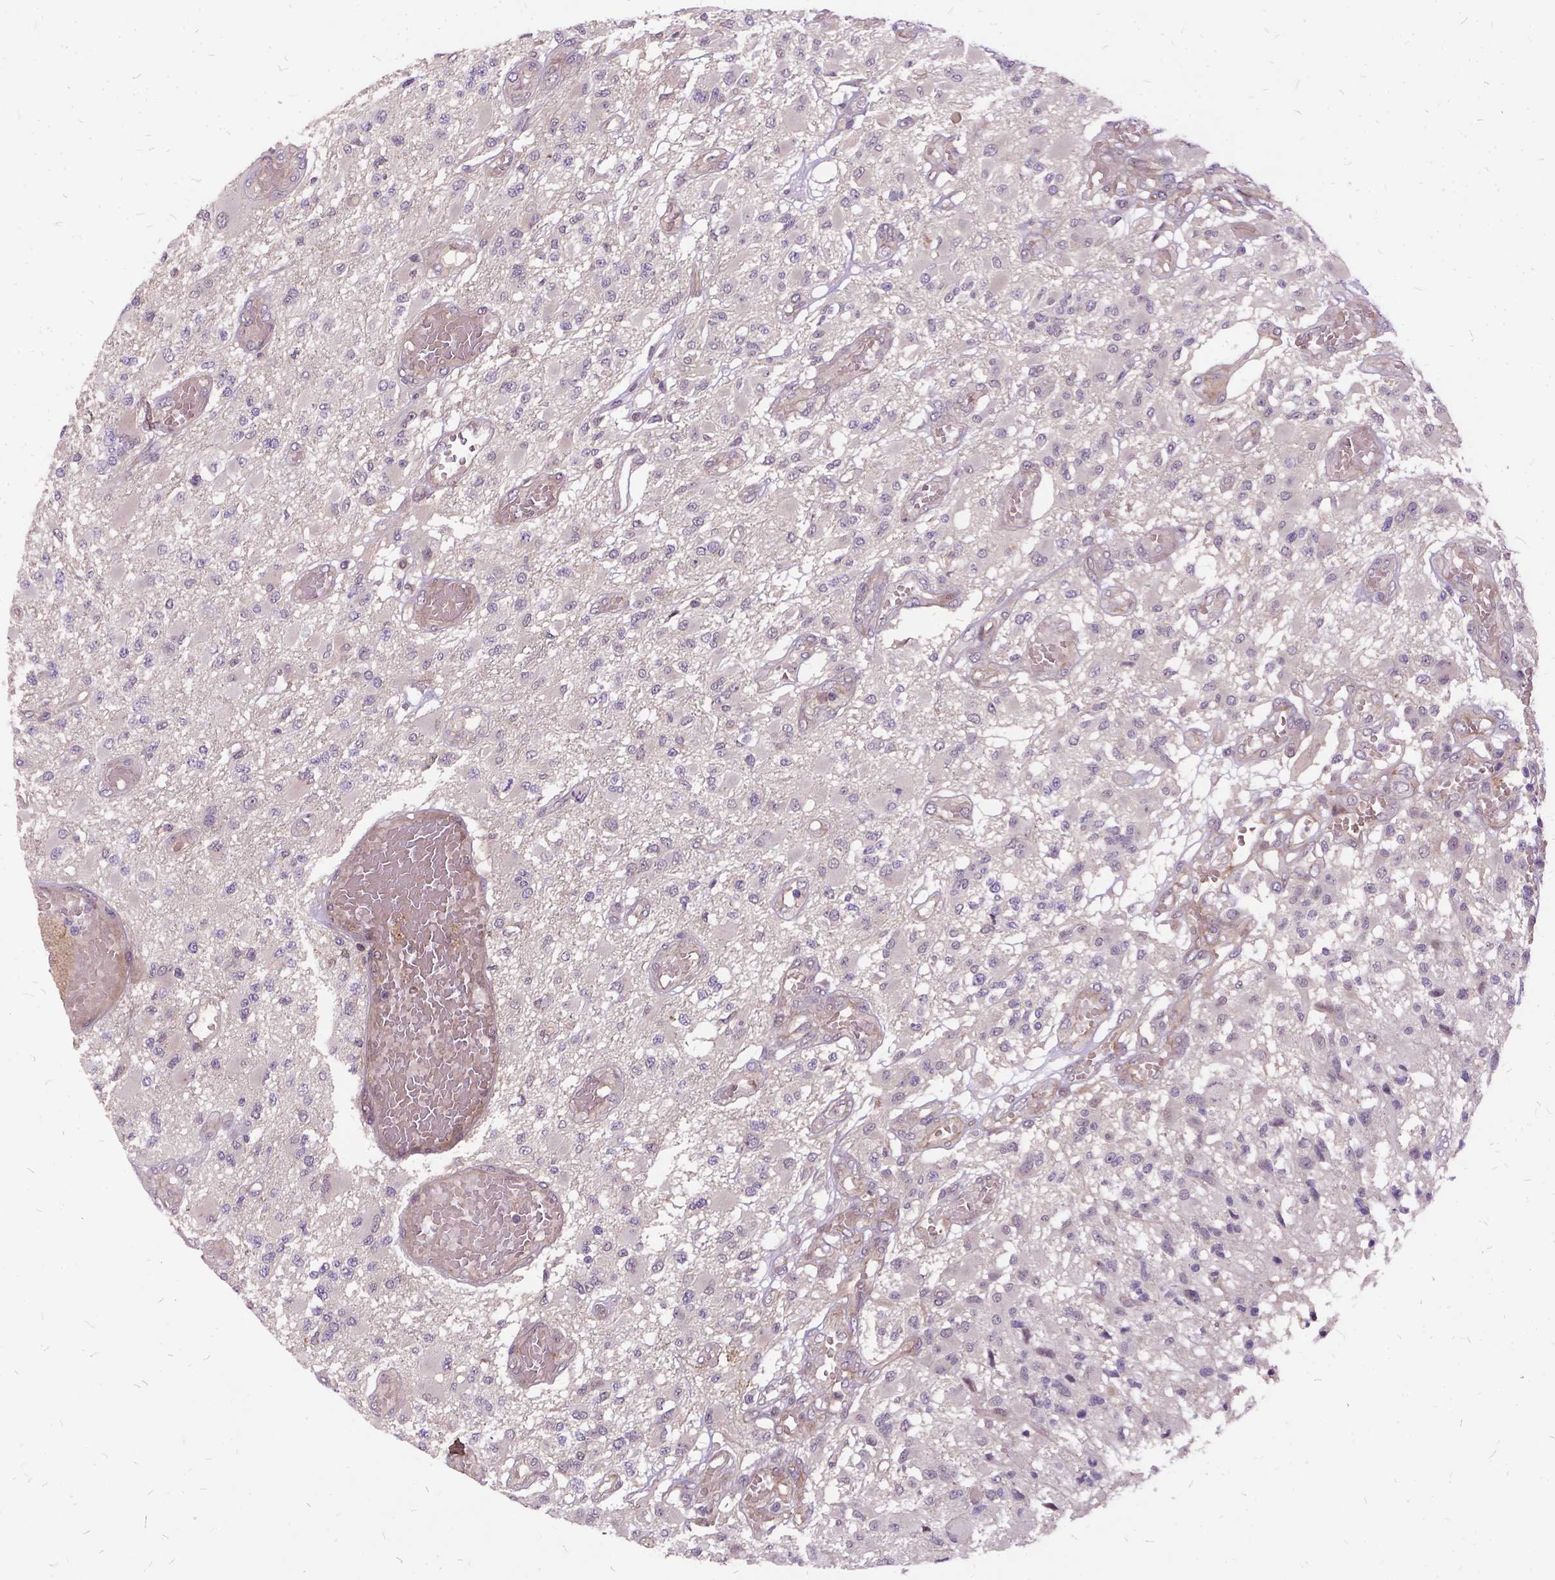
{"staining": {"intensity": "negative", "quantity": "none", "location": "none"}, "tissue": "glioma", "cell_type": "Tumor cells", "image_type": "cancer", "snomed": [{"axis": "morphology", "description": "Glioma, malignant, High grade"}, {"axis": "topography", "description": "Brain"}], "caption": "An IHC histopathology image of malignant glioma (high-grade) is shown. There is no staining in tumor cells of malignant glioma (high-grade).", "gene": "ILRUN", "patient": {"sex": "female", "age": 63}}